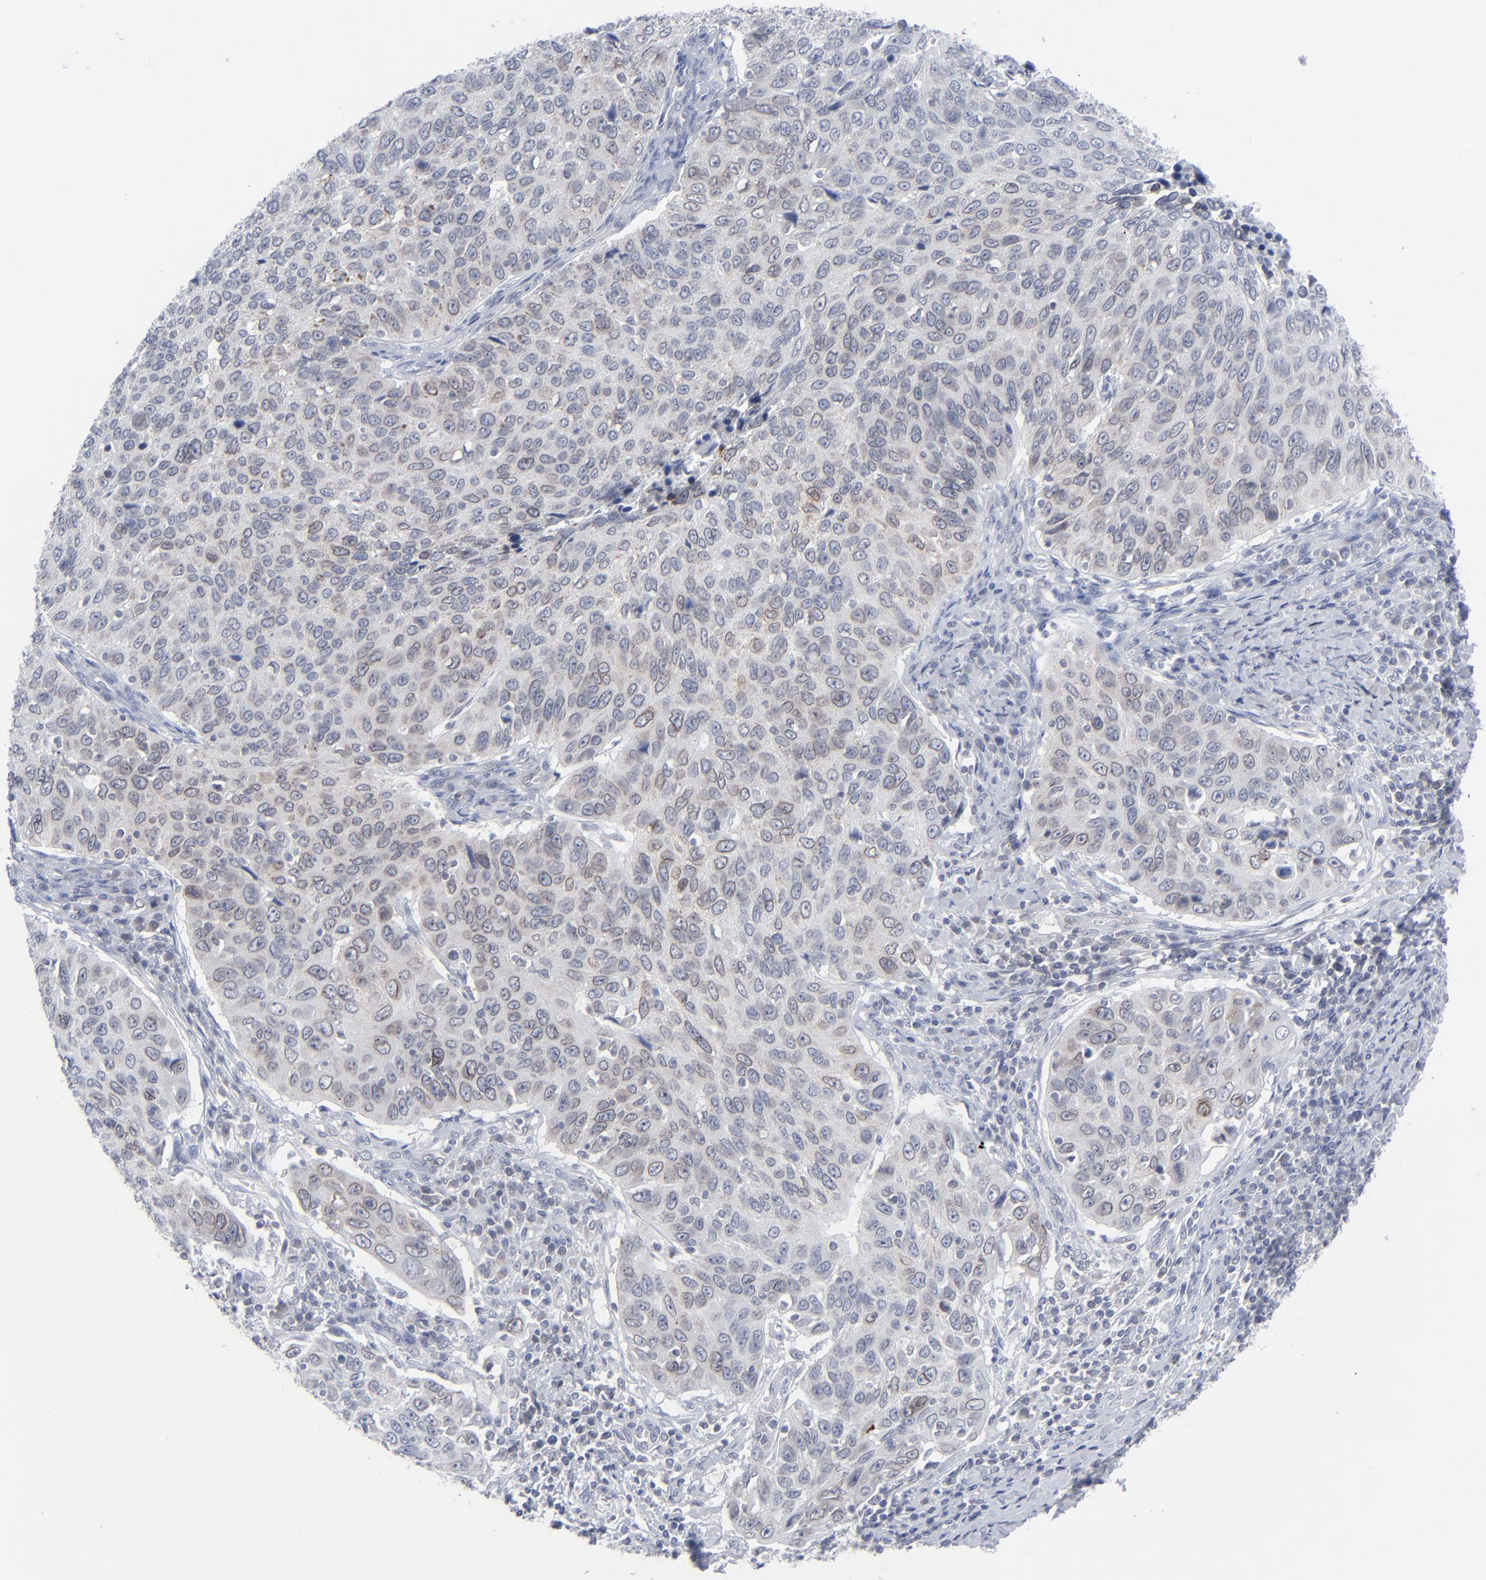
{"staining": {"intensity": "weak", "quantity": "25%-75%", "location": "cytoplasmic/membranous"}, "tissue": "cervical cancer", "cell_type": "Tumor cells", "image_type": "cancer", "snomed": [{"axis": "morphology", "description": "Squamous cell carcinoma, NOS"}, {"axis": "topography", "description": "Cervix"}], "caption": "Squamous cell carcinoma (cervical) stained with DAB (3,3'-diaminobenzidine) IHC displays low levels of weak cytoplasmic/membranous staining in approximately 25%-75% of tumor cells. (DAB = brown stain, brightfield microscopy at high magnification).", "gene": "NUP88", "patient": {"sex": "female", "age": 53}}